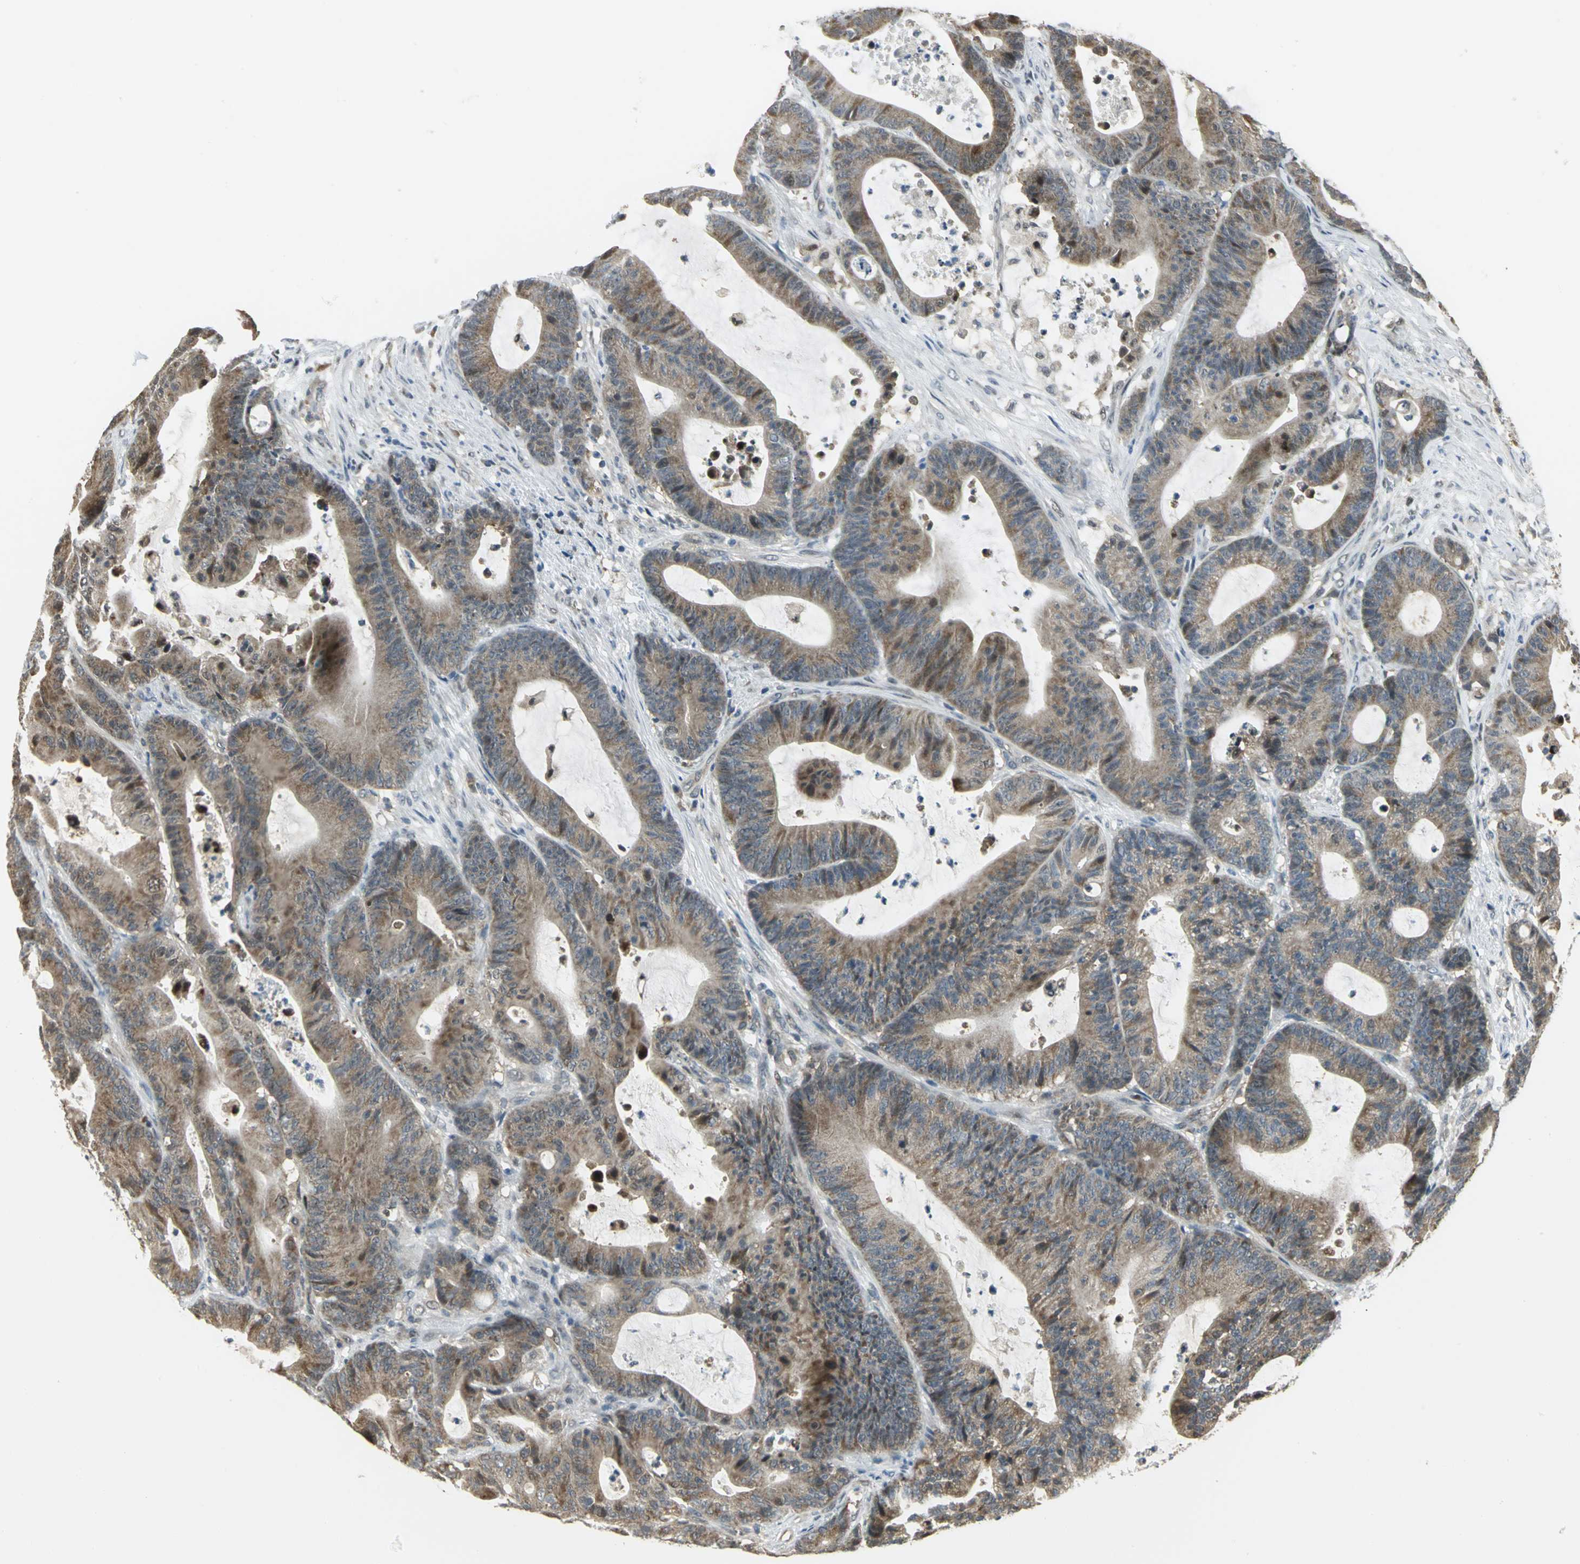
{"staining": {"intensity": "moderate", "quantity": ">75%", "location": "cytoplasmic/membranous"}, "tissue": "colorectal cancer", "cell_type": "Tumor cells", "image_type": "cancer", "snomed": [{"axis": "morphology", "description": "Adenocarcinoma, NOS"}, {"axis": "topography", "description": "Colon"}], "caption": "Moderate cytoplasmic/membranous protein positivity is appreciated in about >75% of tumor cells in colorectal adenocarcinoma. (Stains: DAB (3,3'-diaminobenzidine) in brown, nuclei in blue, Microscopy: brightfield microscopy at high magnification).", "gene": "PSMC4", "patient": {"sex": "female", "age": 84}}